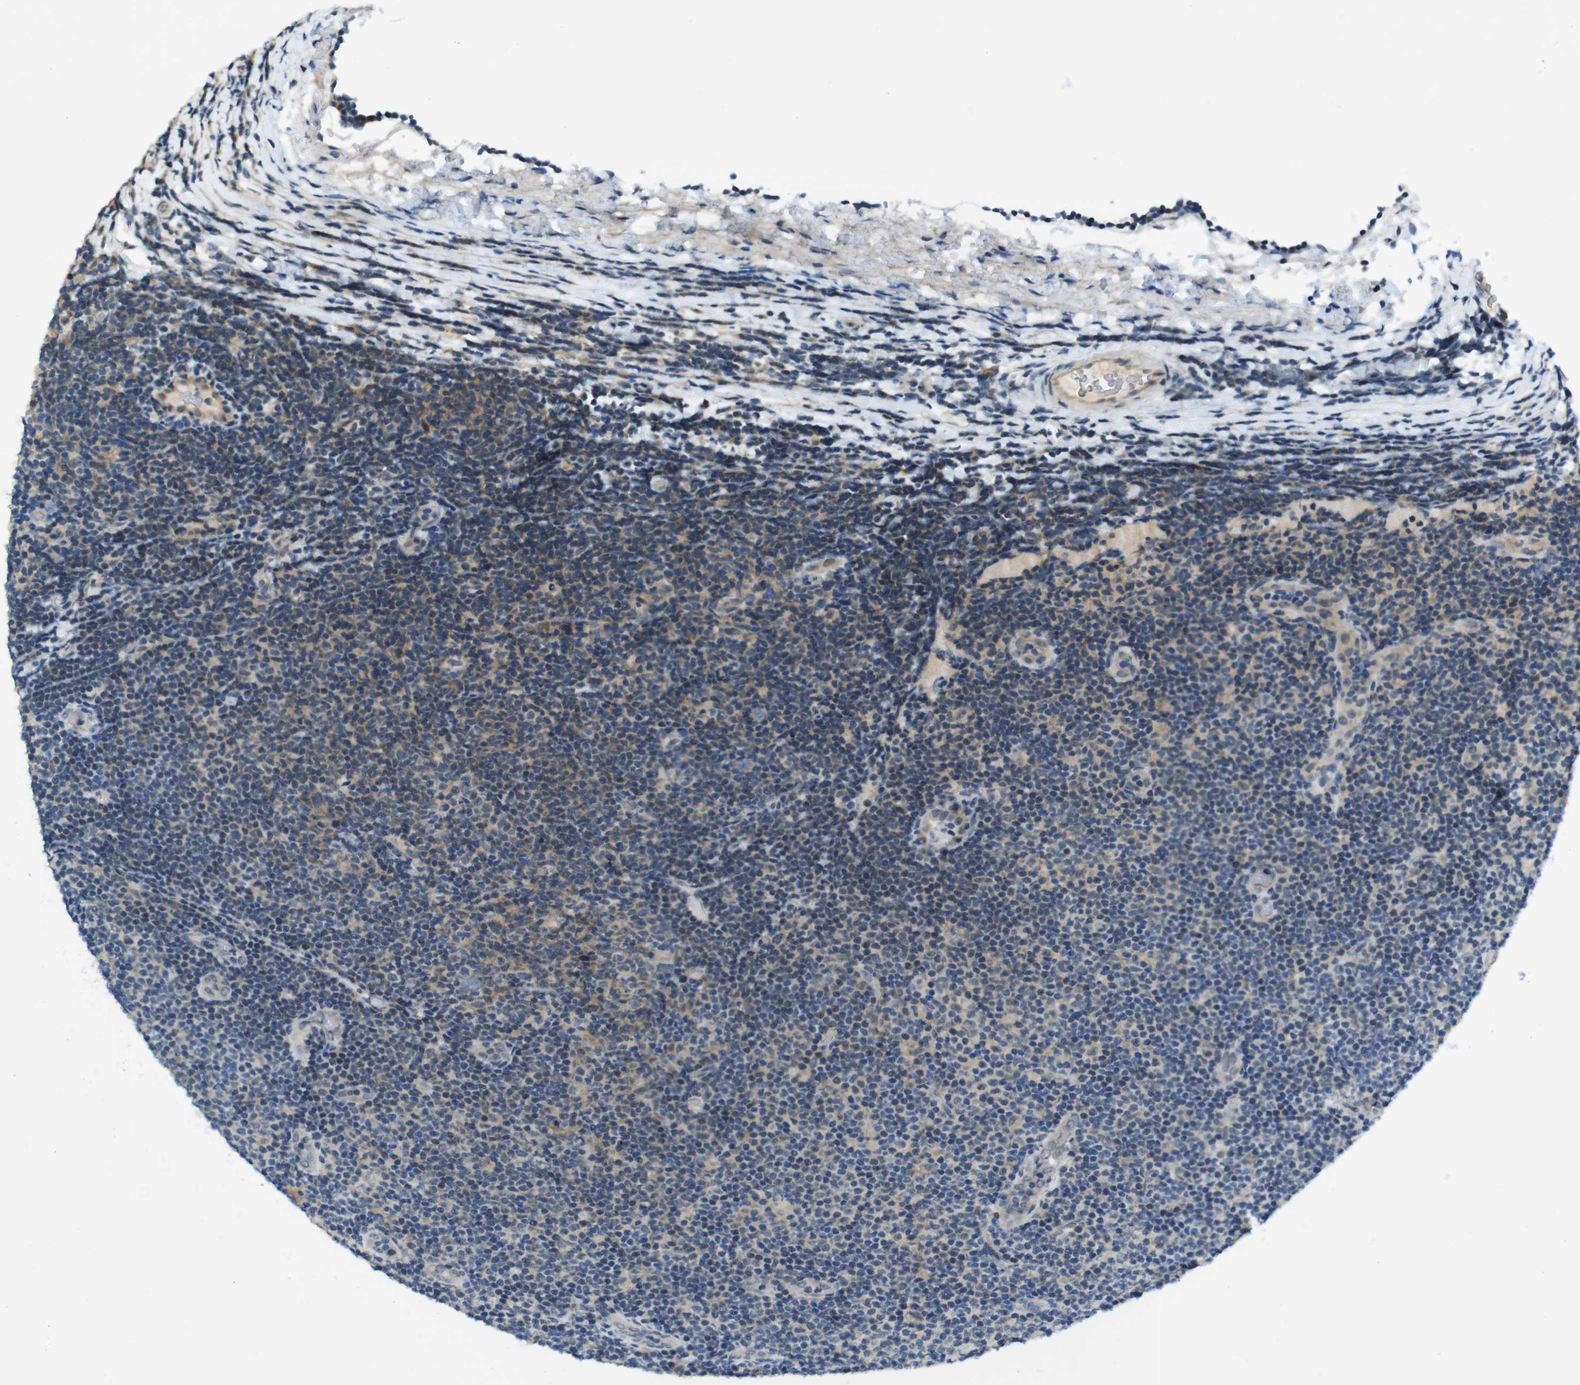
{"staining": {"intensity": "weak", "quantity": "<25%", "location": "cytoplasmic/membranous"}, "tissue": "lymphoma", "cell_type": "Tumor cells", "image_type": "cancer", "snomed": [{"axis": "morphology", "description": "Malignant lymphoma, non-Hodgkin's type, Low grade"}, {"axis": "topography", "description": "Lymph node"}], "caption": "This is an immunohistochemistry image of malignant lymphoma, non-Hodgkin's type (low-grade). There is no expression in tumor cells.", "gene": "TIAM2", "patient": {"sex": "male", "age": 83}}